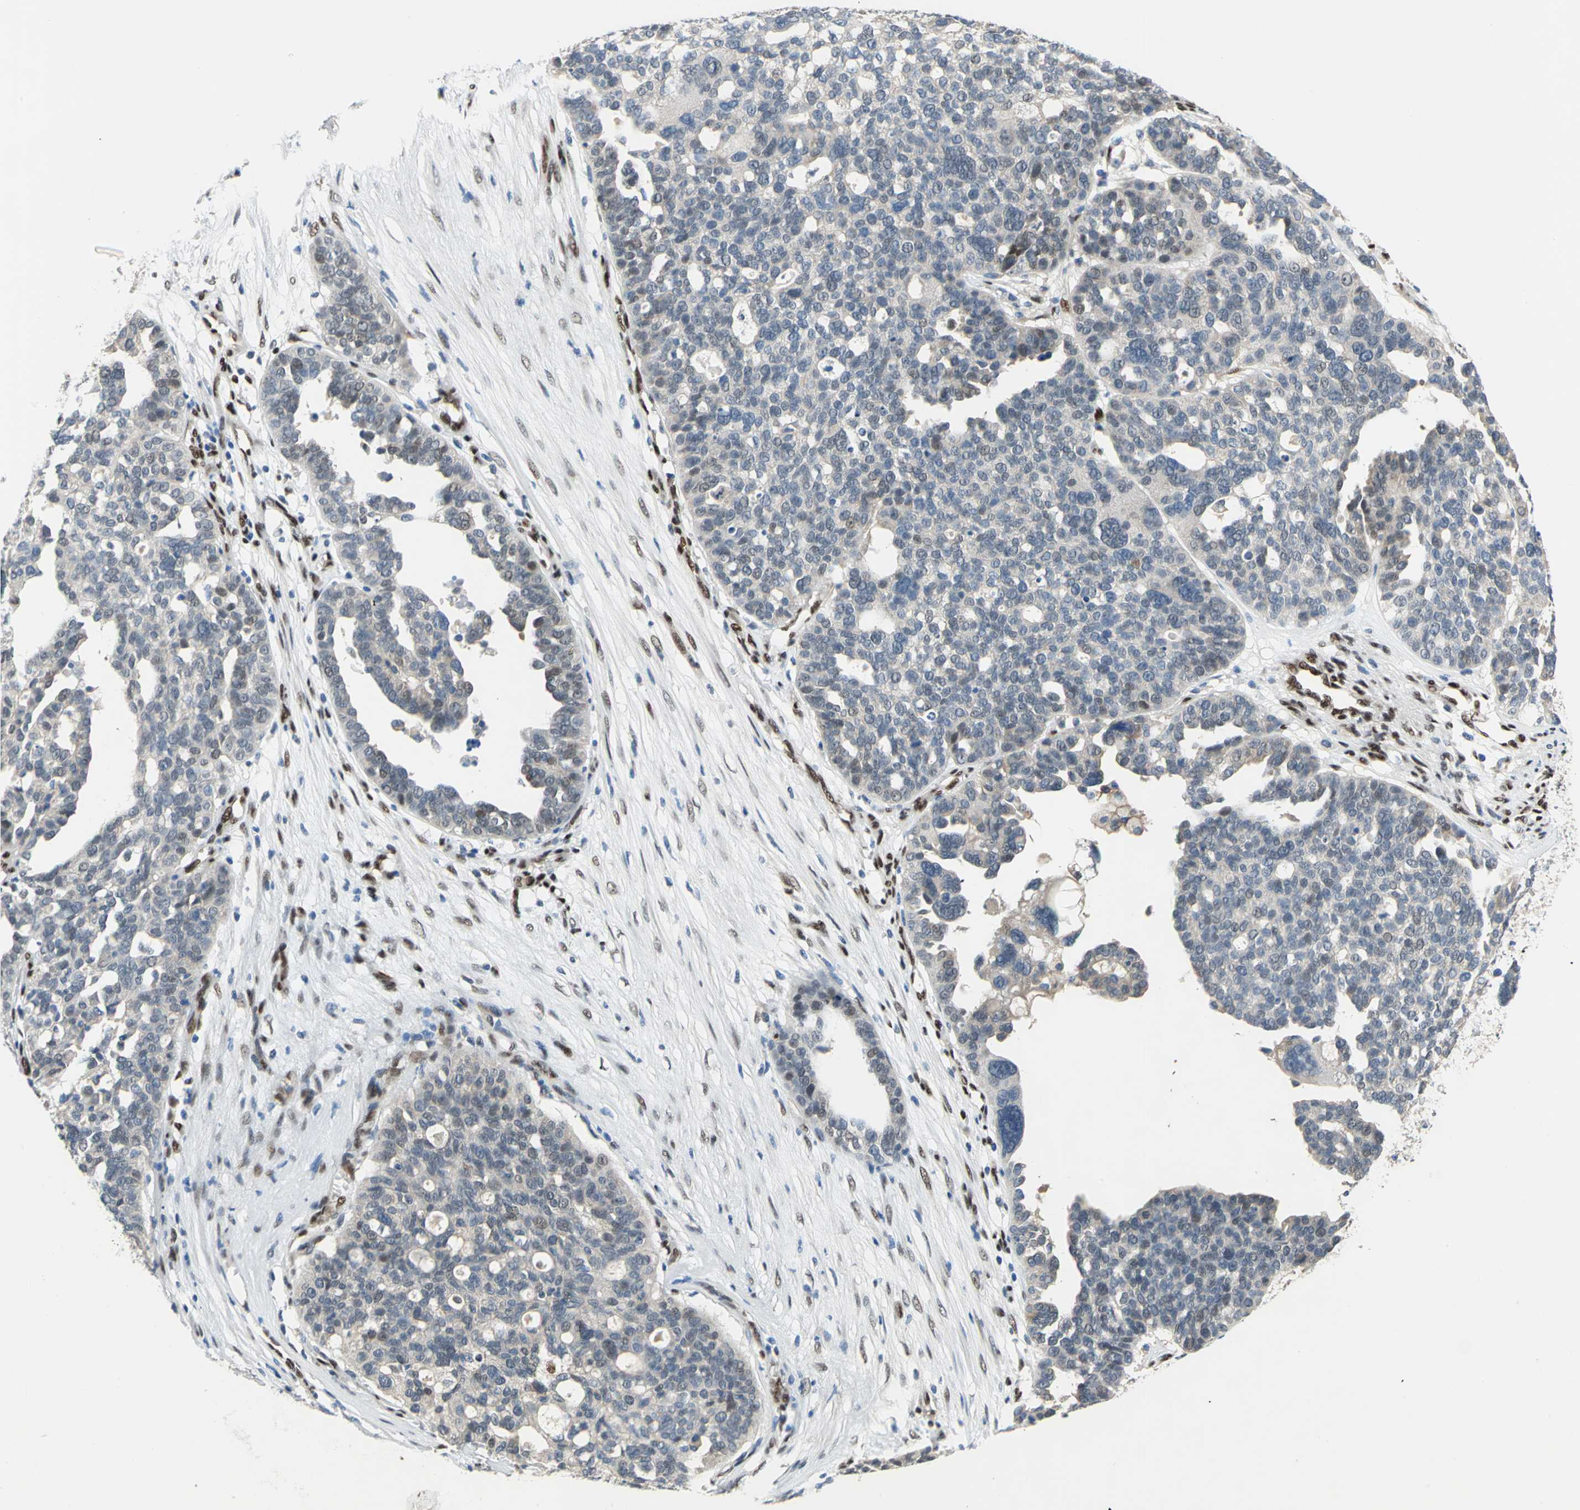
{"staining": {"intensity": "weak", "quantity": "<25%", "location": "cytoplasmic/membranous"}, "tissue": "ovarian cancer", "cell_type": "Tumor cells", "image_type": "cancer", "snomed": [{"axis": "morphology", "description": "Cystadenocarcinoma, serous, NOS"}, {"axis": "topography", "description": "Ovary"}], "caption": "A micrograph of ovarian serous cystadenocarcinoma stained for a protein reveals no brown staining in tumor cells. The staining was performed using DAB (3,3'-diaminobenzidine) to visualize the protein expression in brown, while the nuclei were stained in blue with hematoxylin (Magnification: 20x).", "gene": "RBFOX2", "patient": {"sex": "female", "age": 59}}